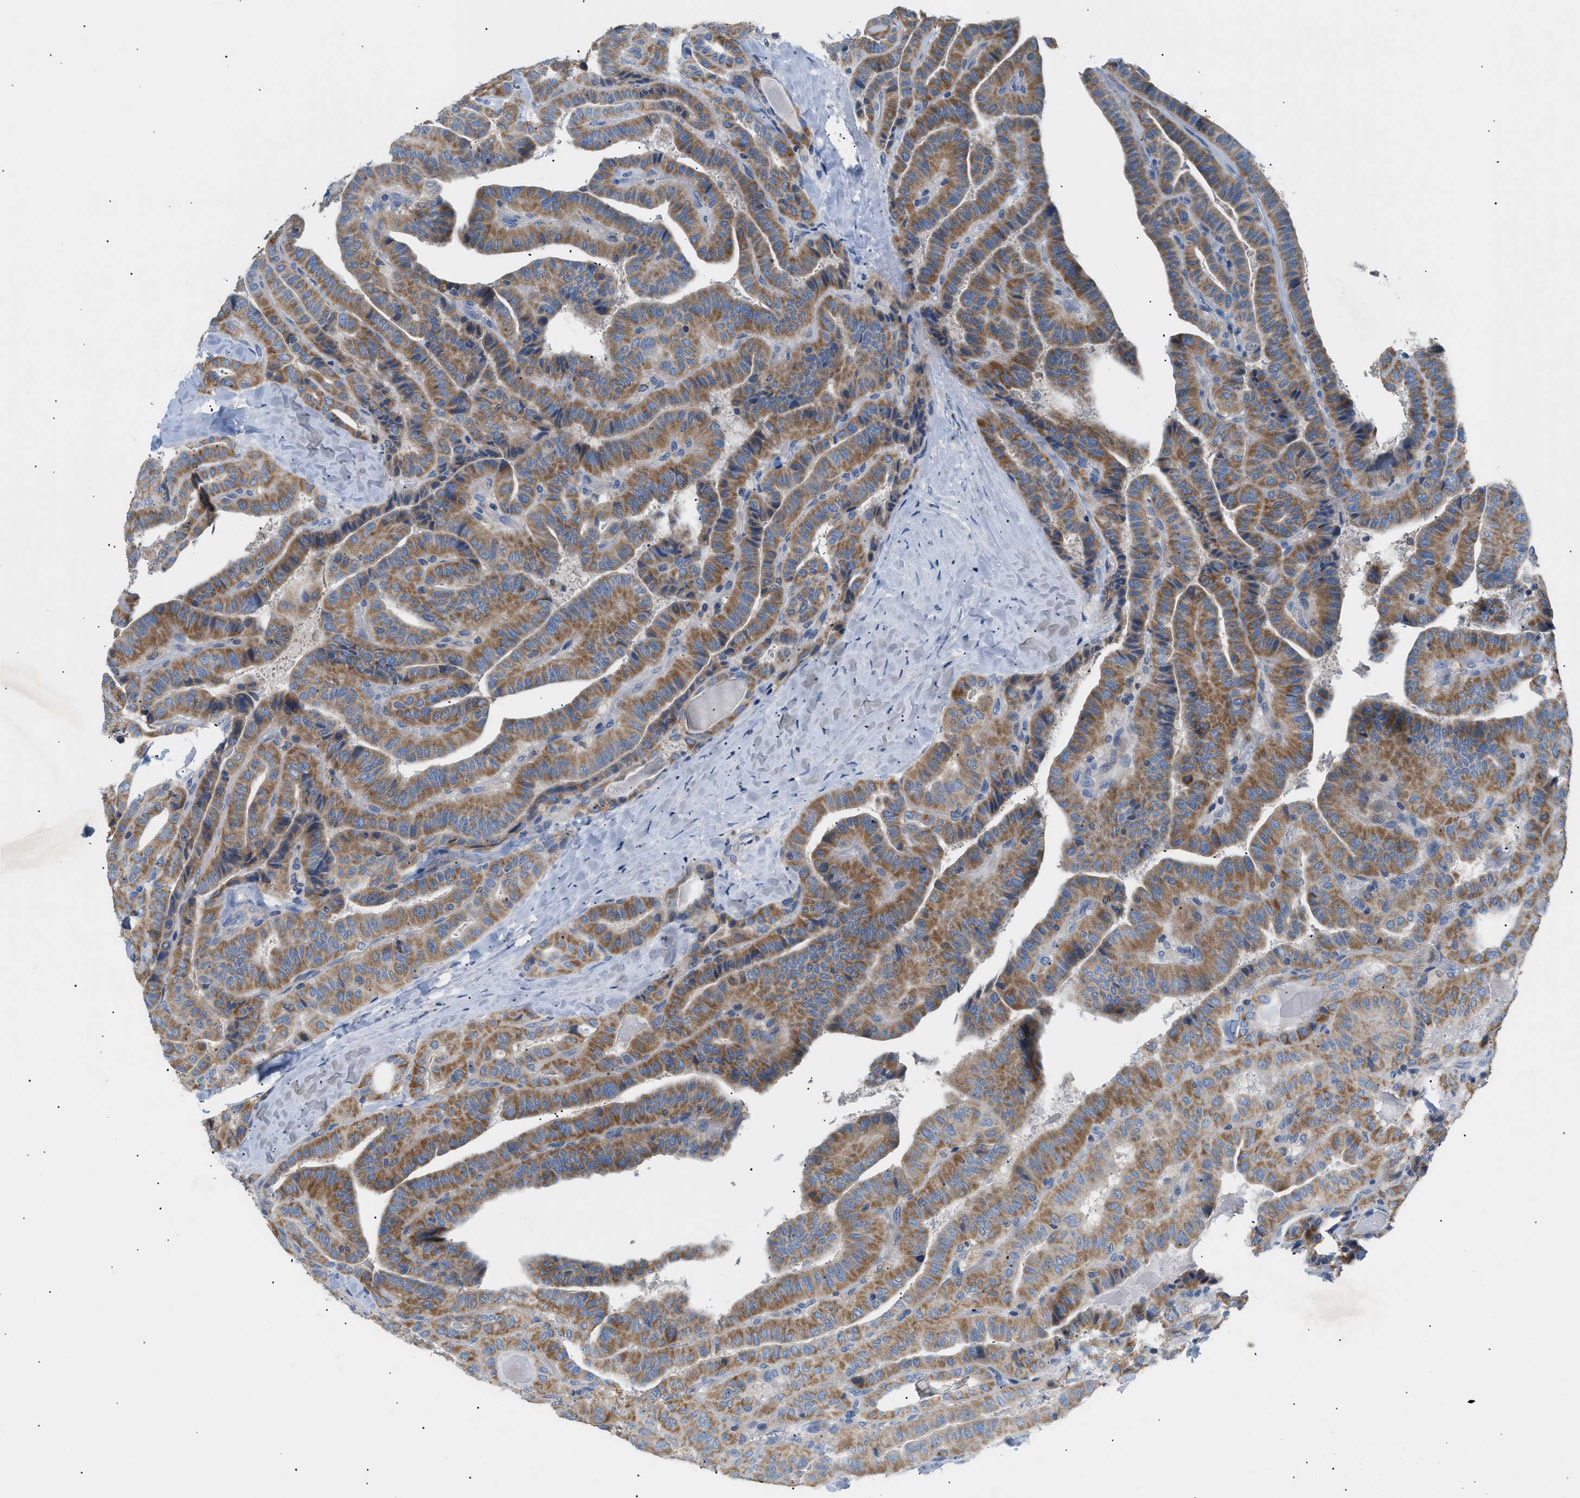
{"staining": {"intensity": "moderate", "quantity": ">75%", "location": "cytoplasmic/membranous"}, "tissue": "thyroid cancer", "cell_type": "Tumor cells", "image_type": "cancer", "snomed": [{"axis": "morphology", "description": "Papillary adenocarcinoma, NOS"}, {"axis": "topography", "description": "Thyroid gland"}], "caption": "Thyroid cancer (papillary adenocarcinoma) tissue exhibits moderate cytoplasmic/membranous positivity in approximately >75% of tumor cells, visualized by immunohistochemistry.", "gene": "ILDR1", "patient": {"sex": "male", "age": 77}}